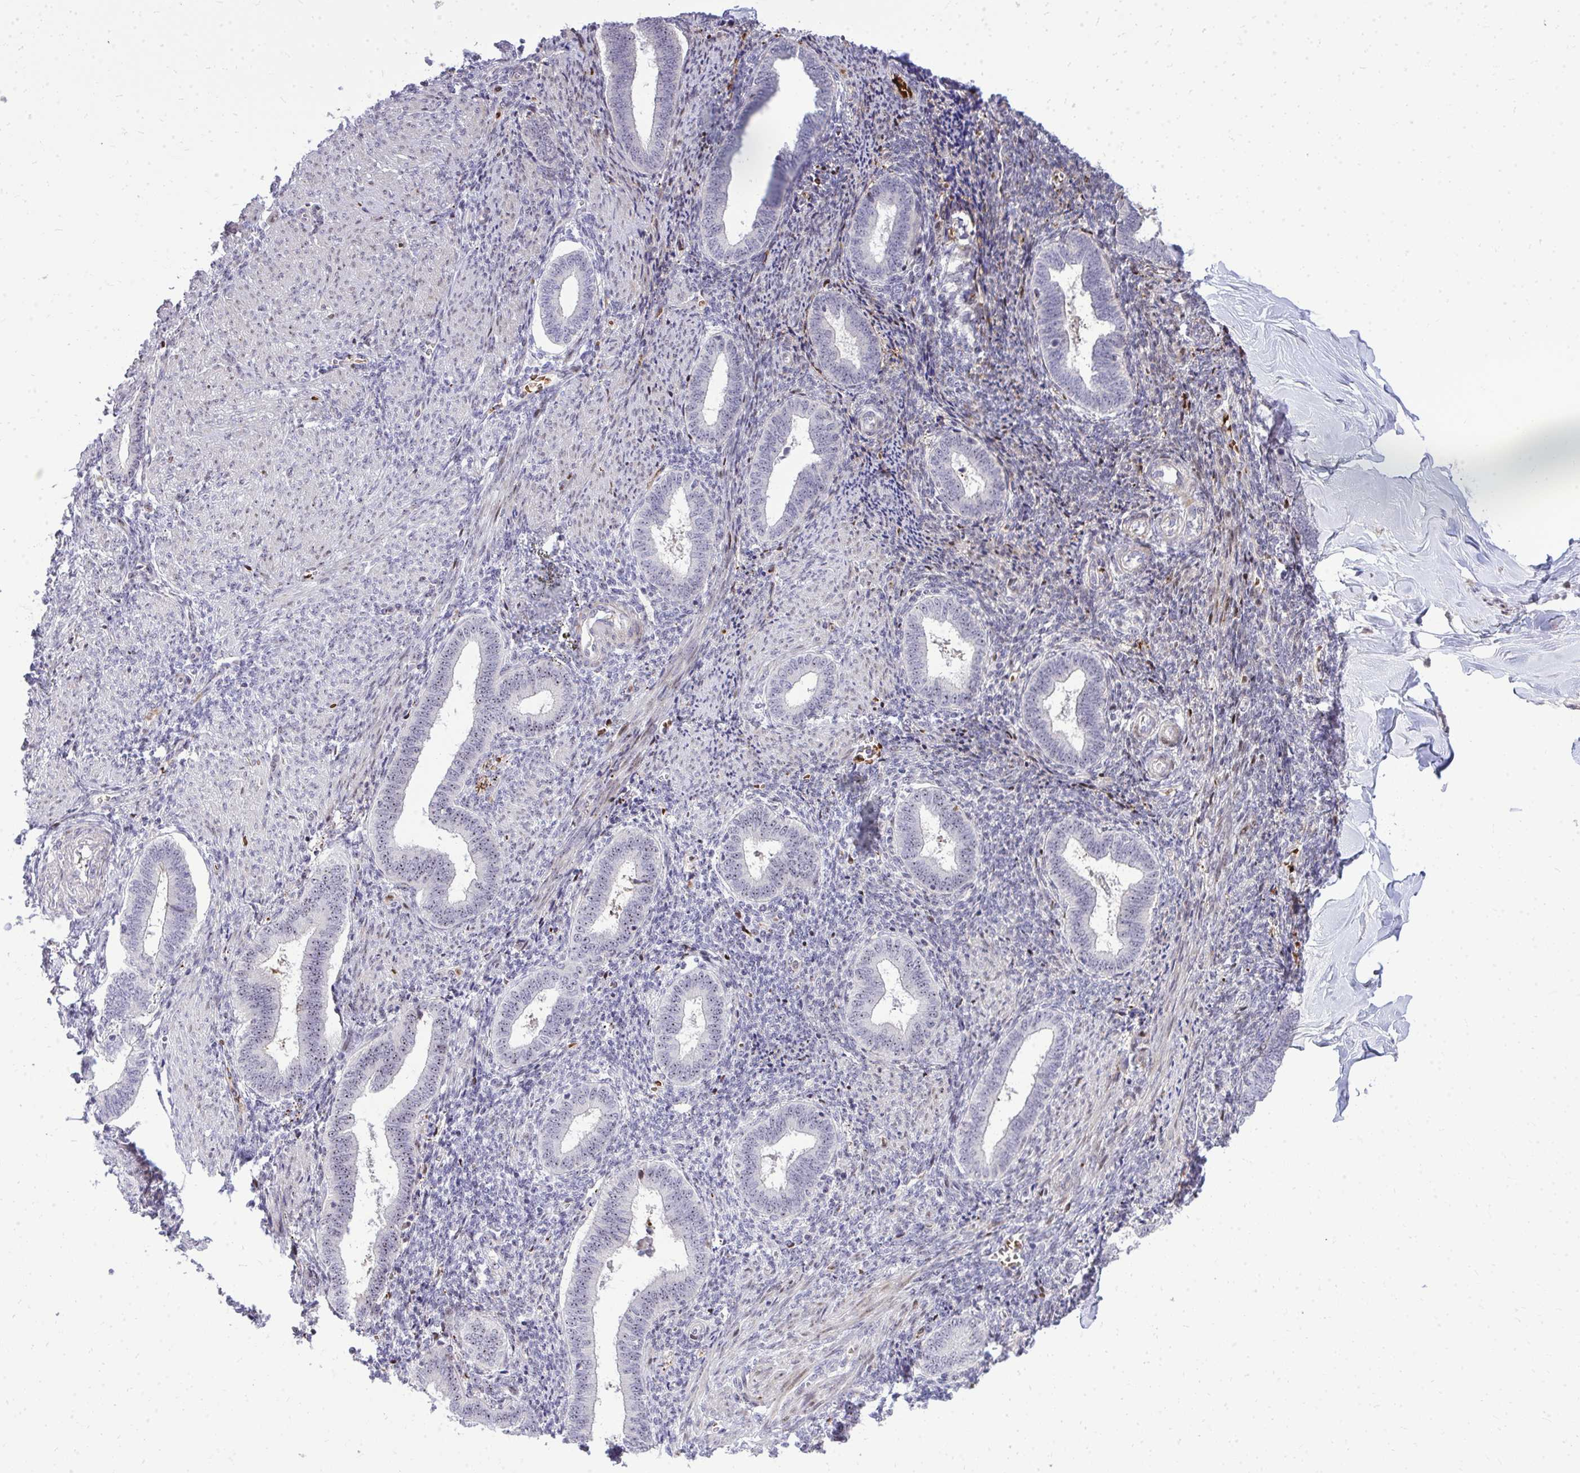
{"staining": {"intensity": "negative", "quantity": "none", "location": "none"}, "tissue": "endometrium", "cell_type": "Cells in endometrial stroma", "image_type": "normal", "snomed": [{"axis": "morphology", "description": "Normal tissue, NOS"}, {"axis": "topography", "description": "Endometrium"}], "caption": "Protein analysis of benign endometrium reveals no significant staining in cells in endometrial stroma. (DAB (3,3'-diaminobenzidine) immunohistochemistry (IHC) visualized using brightfield microscopy, high magnification).", "gene": "DLX4", "patient": {"sex": "female", "age": 42}}